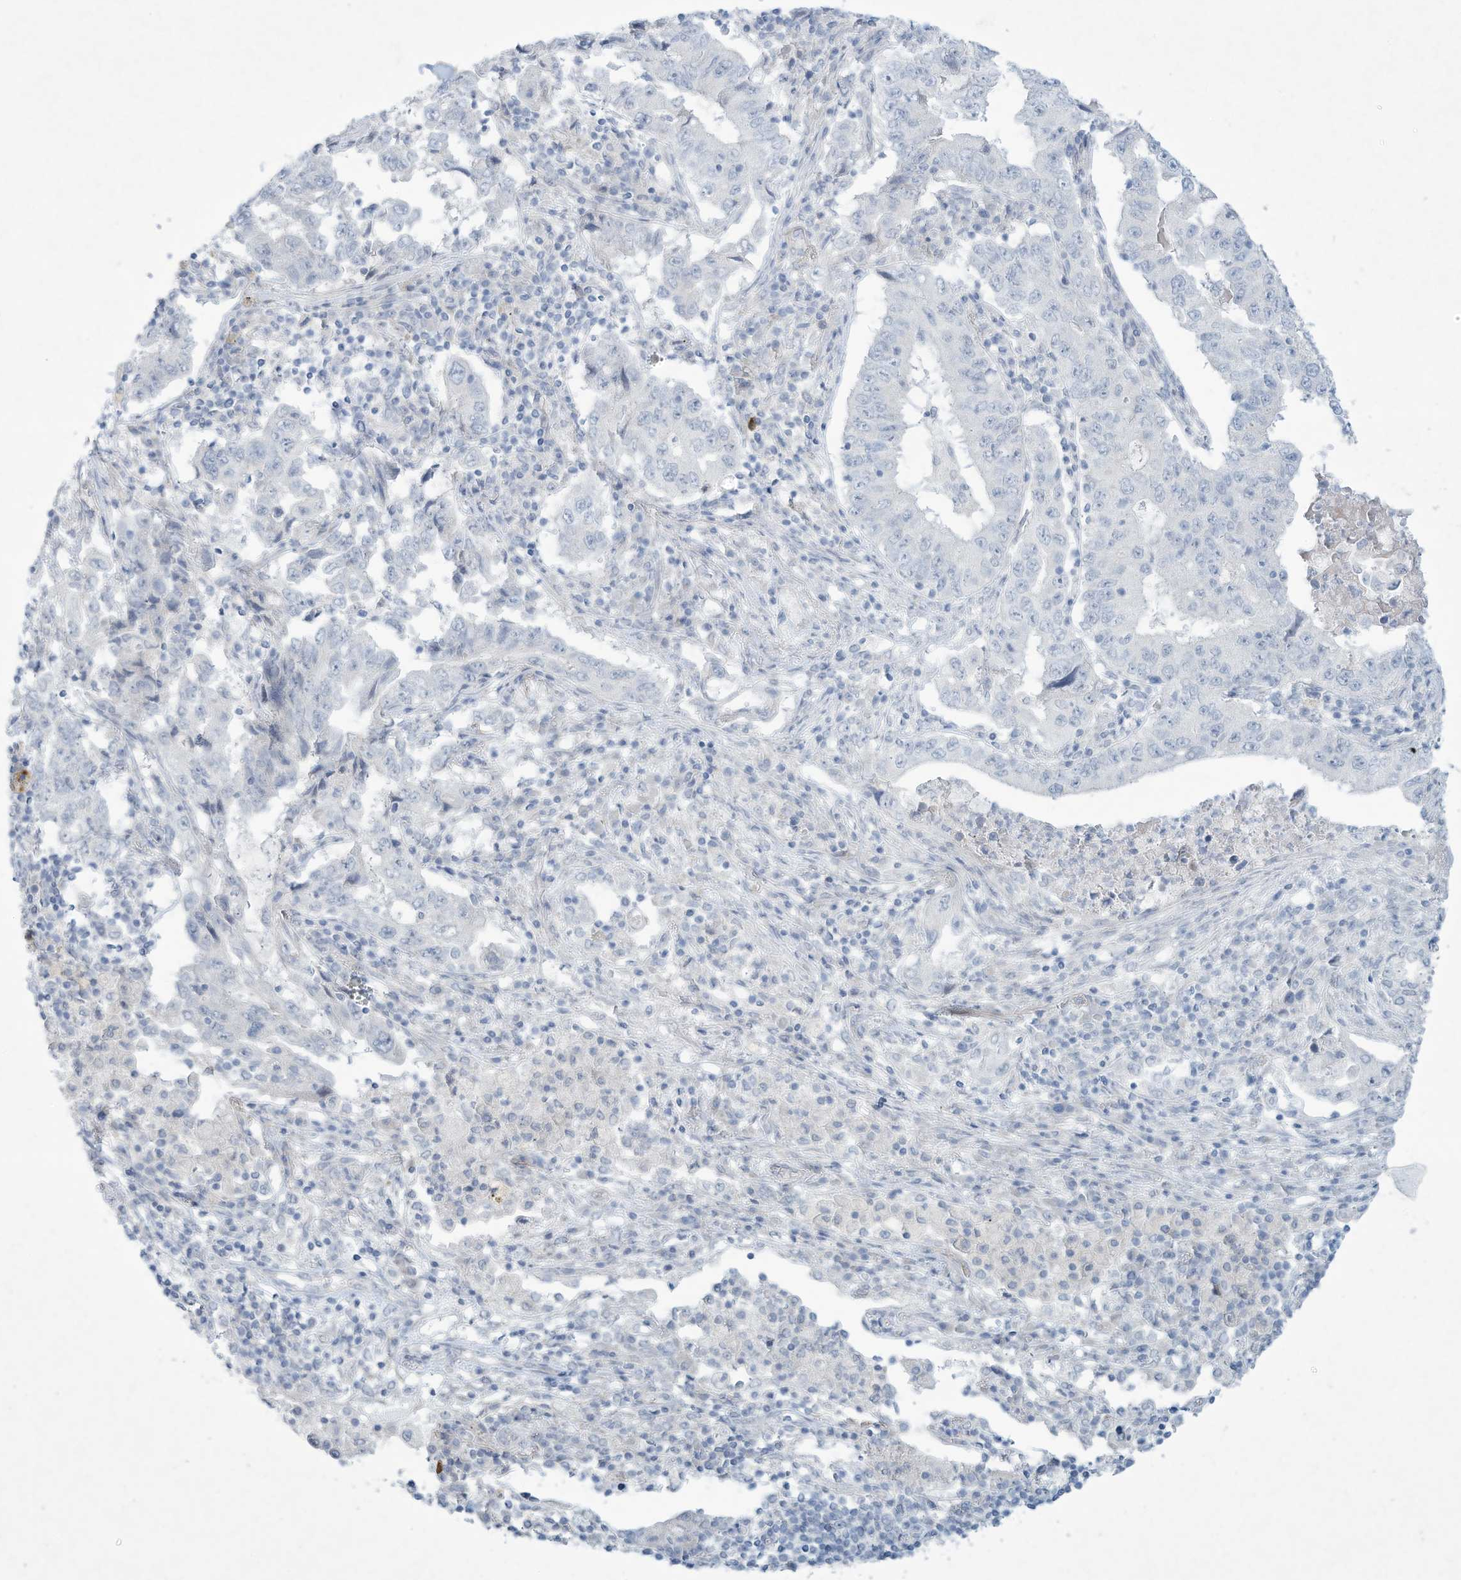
{"staining": {"intensity": "negative", "quantity": "none", "location": "none"}, "tissue": "lung cancer", "cell_type": "Tumor cells", "image_type": "cancer", "snomed": [{"axis": "morphology", "description": "Adenocarcinoma, NOS"}, {"axis": "topography", "description": "Lung"}], "caption": "DAB (3,3'-diaminobenzidine) immunohistochemical staining of human lung cancer demonstrates no significant expression in tumor cells.", "gene": "PAX6", "patient": {"sex": "female", "age": 51}}